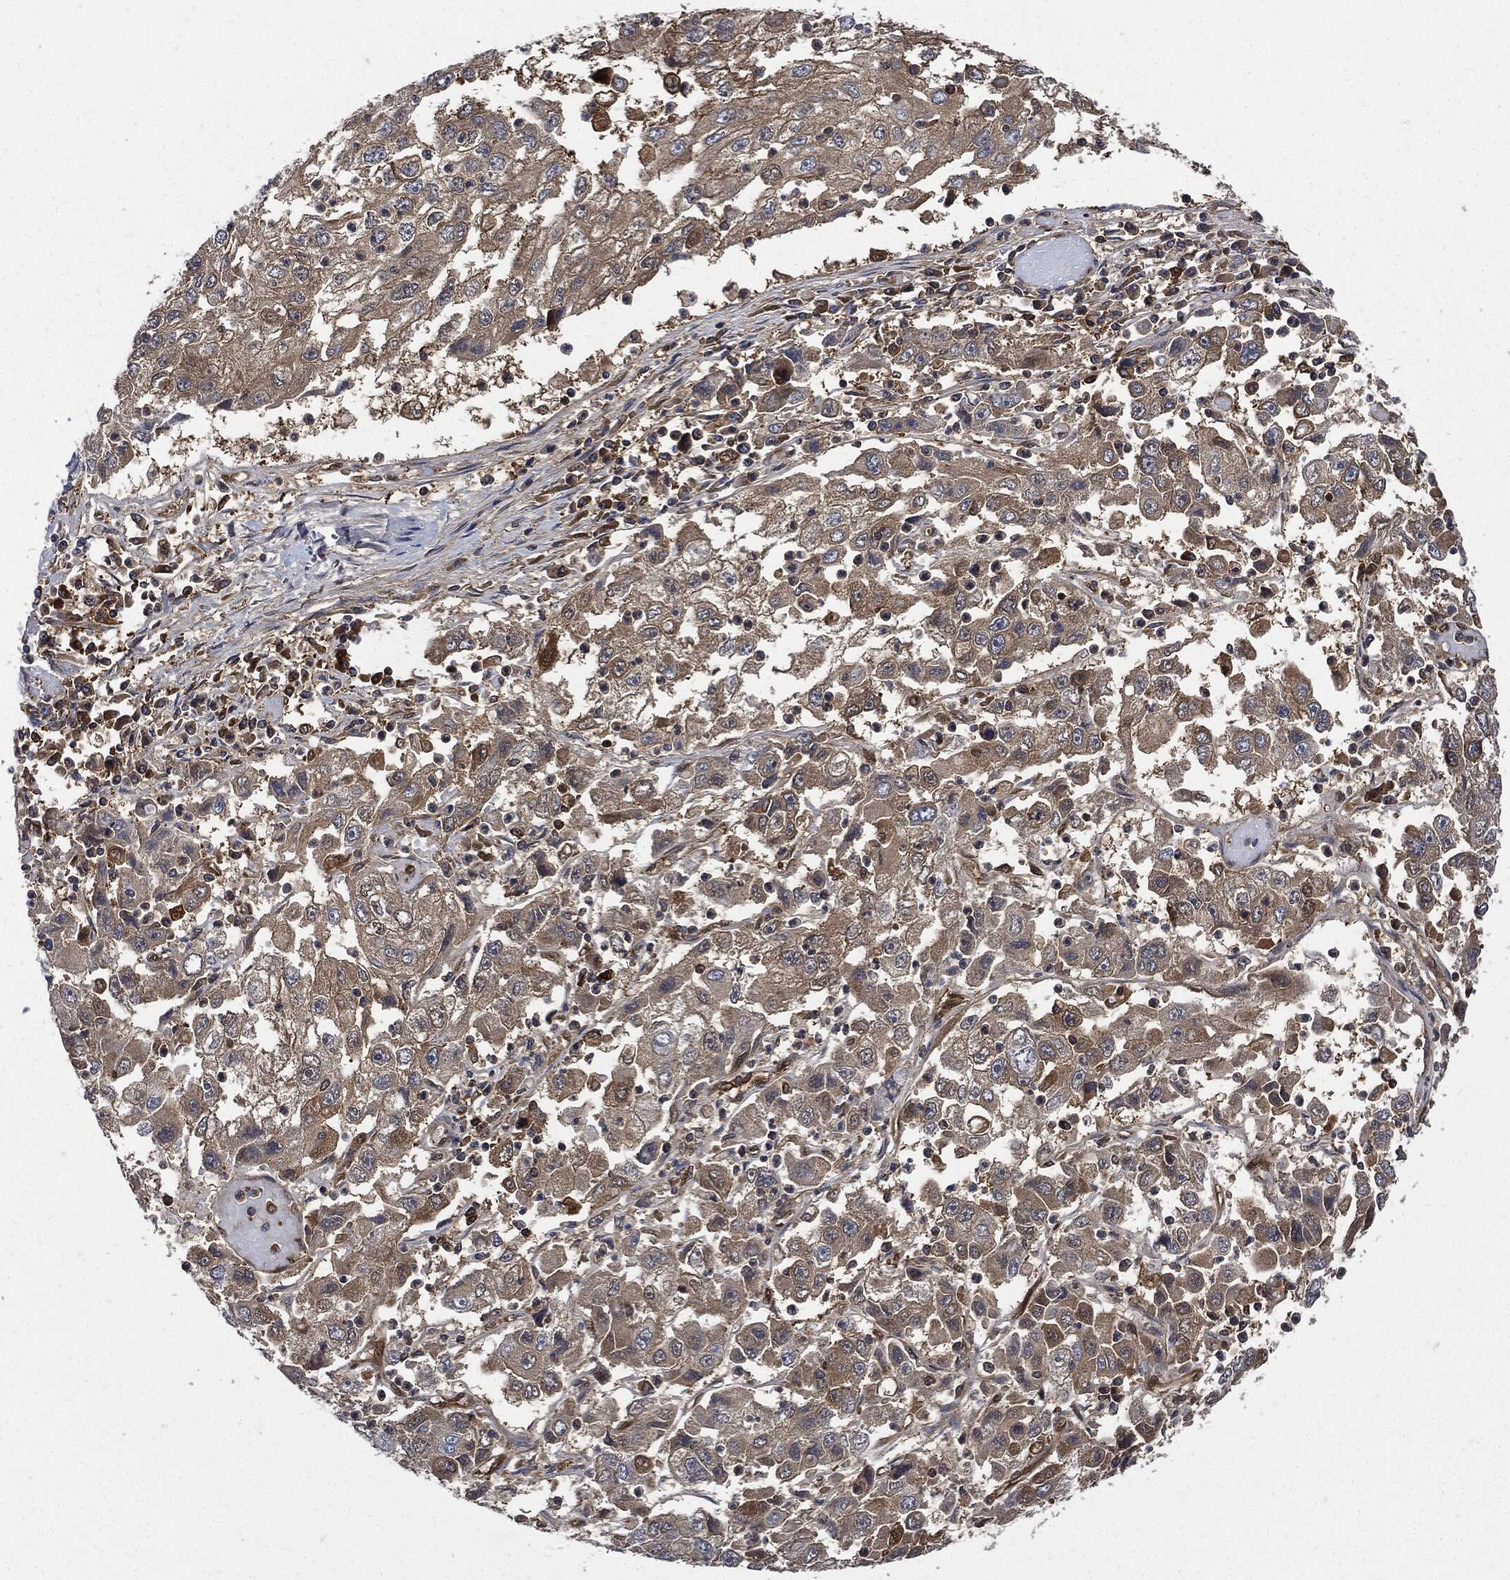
{"staining": {"intensity": "moderate", "quantity": "25%-75%", "location": "cytoplasmic/membranous"}, "tissue": "cervical cancer", "cell_type": "Tumor cells", "image_type": "cancer", "snomed": [{"axis": "morphology", "description": "Squamous cell carcinoma, NOS"}, {"axis": "topography", "description": "Cervix"}], "caption": "This image demonstrates IHC staining of human squamous cell carcinoma (cervical), with medium moderate cytoplasmic/membranous expression in approximately 25%-75% of tumor cells.", "gene": "XPNPEP1", "patient": {"sex": "female", "age": 36}}